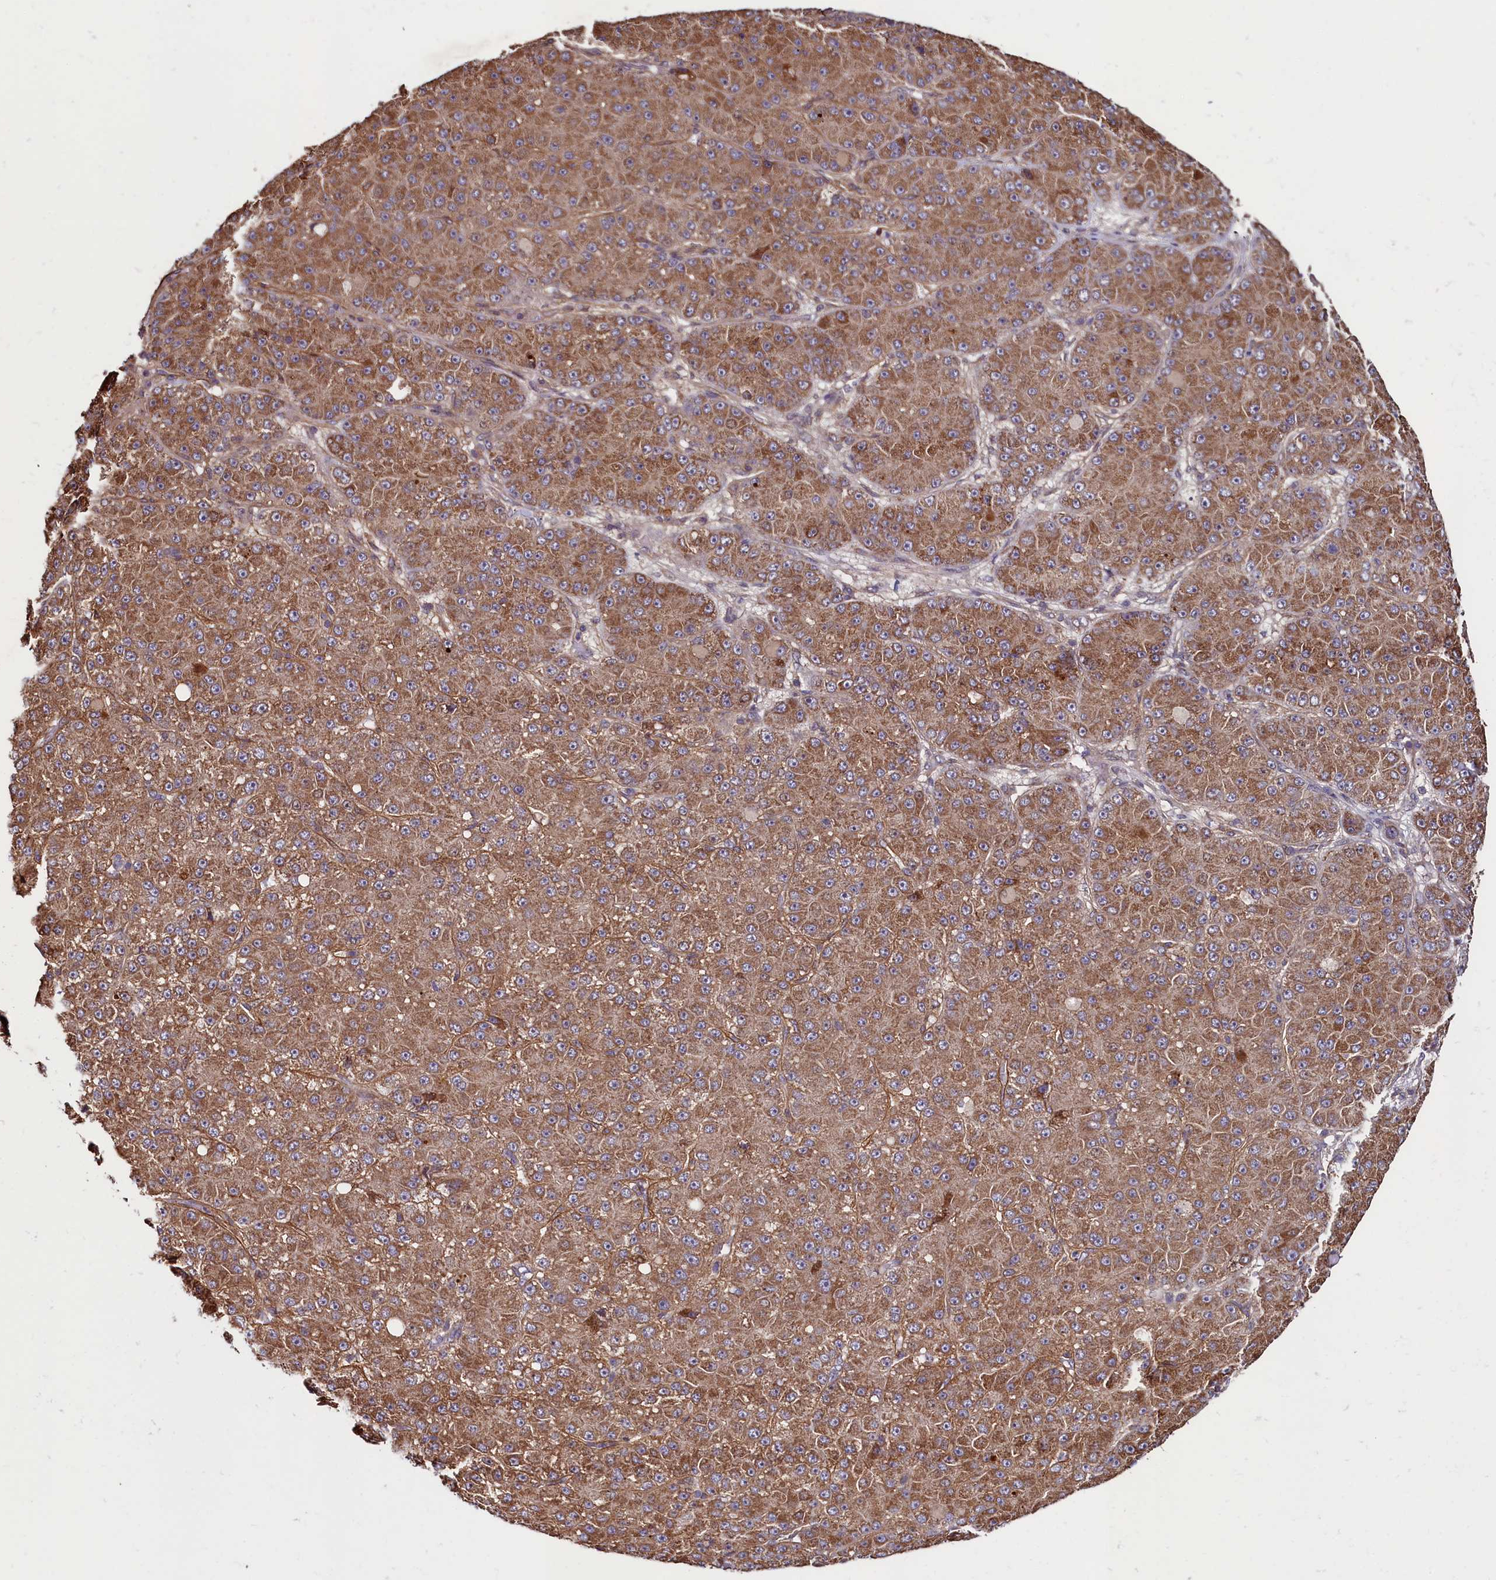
{"staining": {"intensity": "moderate", "quantity": ">75%", "location": "cytoplasmic/membranous"}, "tissue": "liver cancer", "cell_type": "Tumor cells", "image_type": "cancer", "snomed": [{"axis": "morphology", "description": "Carcinoma, Hepatocellular, NOS"}, {"axis": "topography", "description": "Liver"}], "caption": "A micrograph of liver cancer stained for a protein displays moderate cytoplasmic/membranous brown staining in tumor cells.", "gene": "RBFA", "patient": {"sex": "male", "age": 67}}